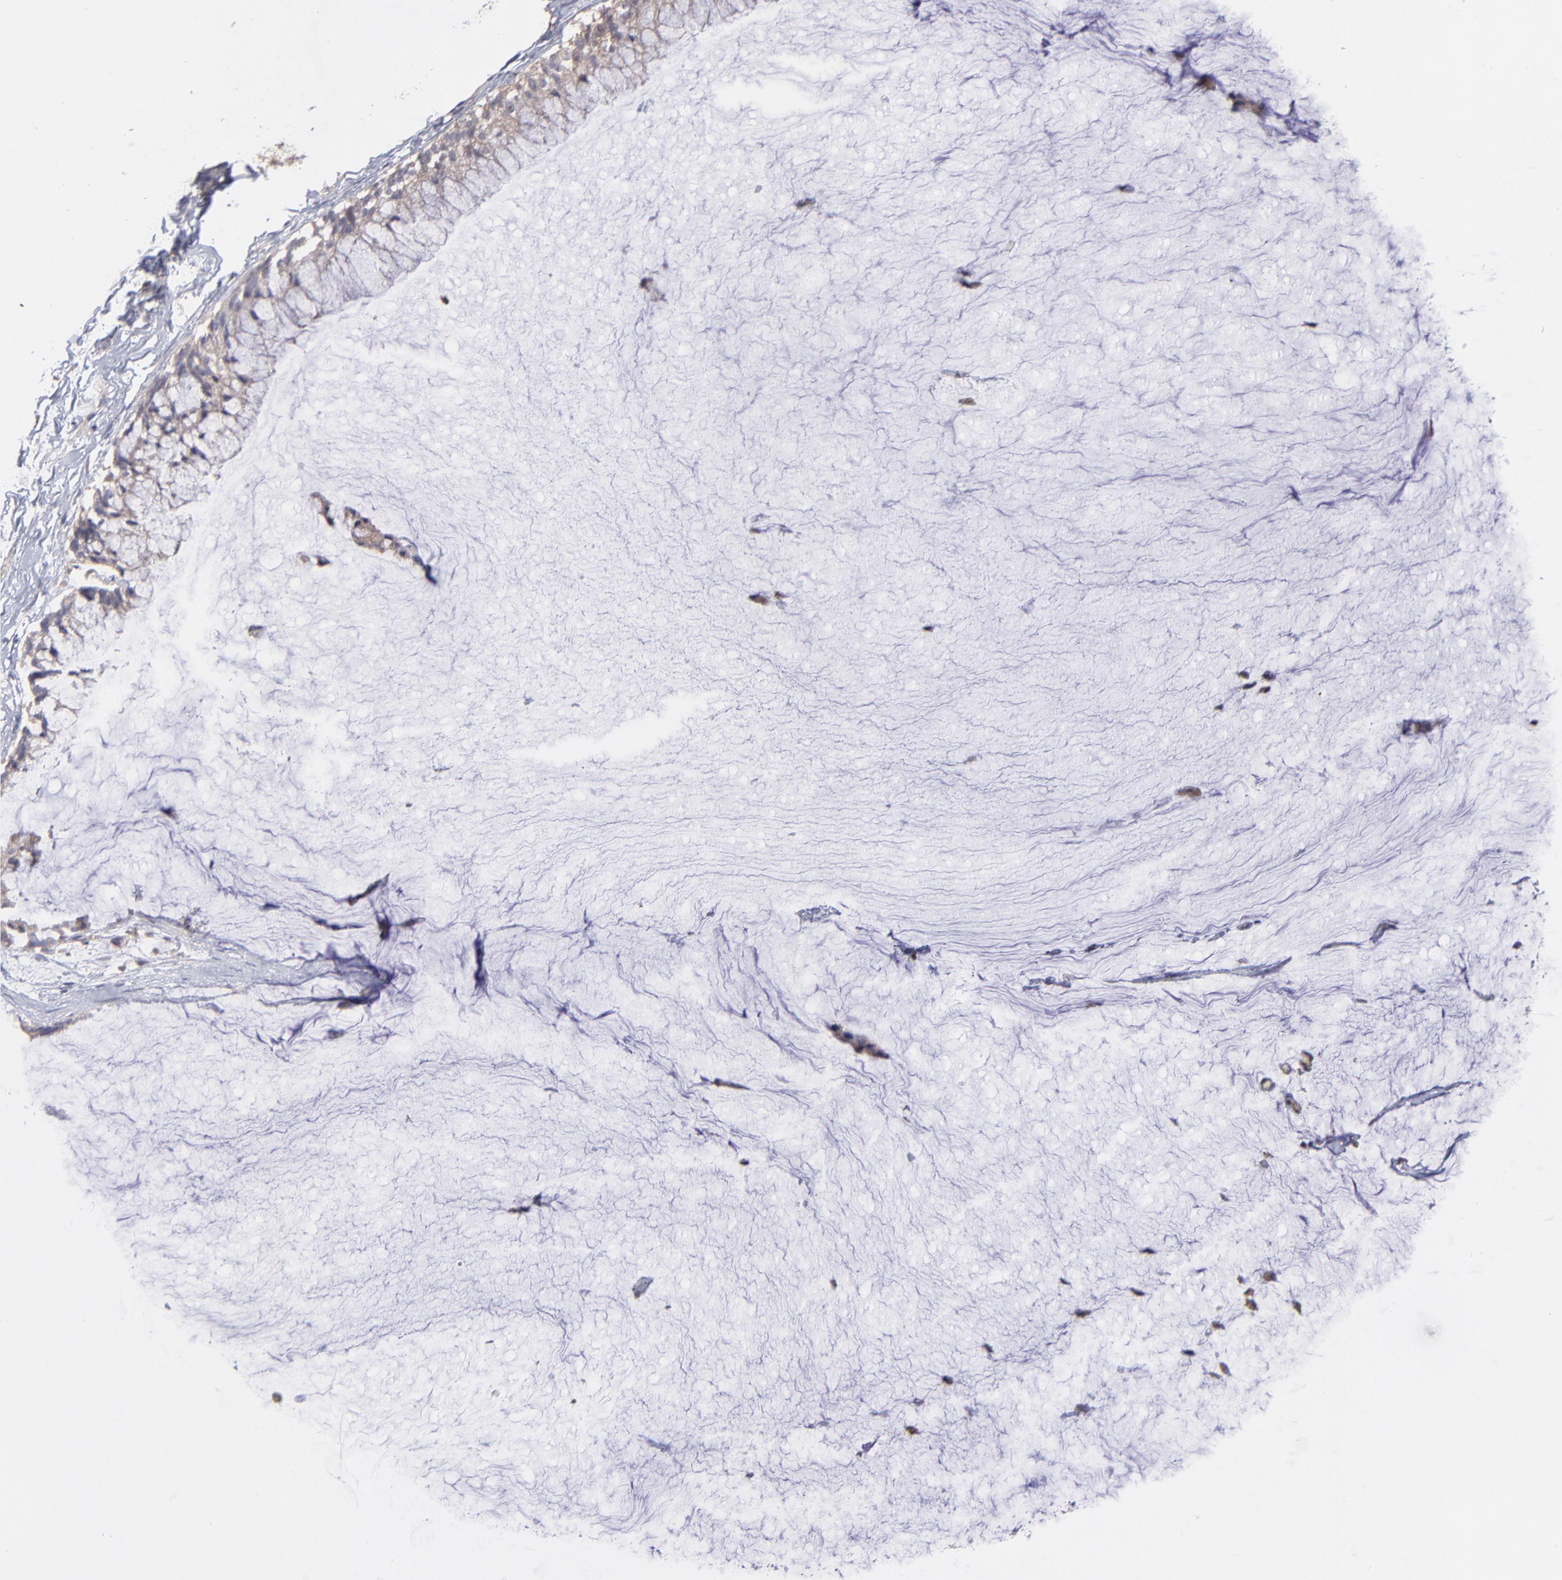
{"staining": {"intensity": "moderate", "quantity": ">75%", "location": "cytoplasmic/membranous"}, "tissue": "ovarian cancer", "cell_type": "Tumor cells", "image_type": "cancer", "snomed": [{"axis": "morphology", "description": "Cystadenocarcinoma, mucinous, NOS"}, {"axis": "topography", "description": "Ovary"}], "caption": "This is an image of immunohistochemistry (IHC) staining of ovarian cancer, which shows moderate expression in the cytoplasmic/membranous of tumor cells.", "gene": "MAPRE1", "patient": {"sex": "female", "age": 39}}